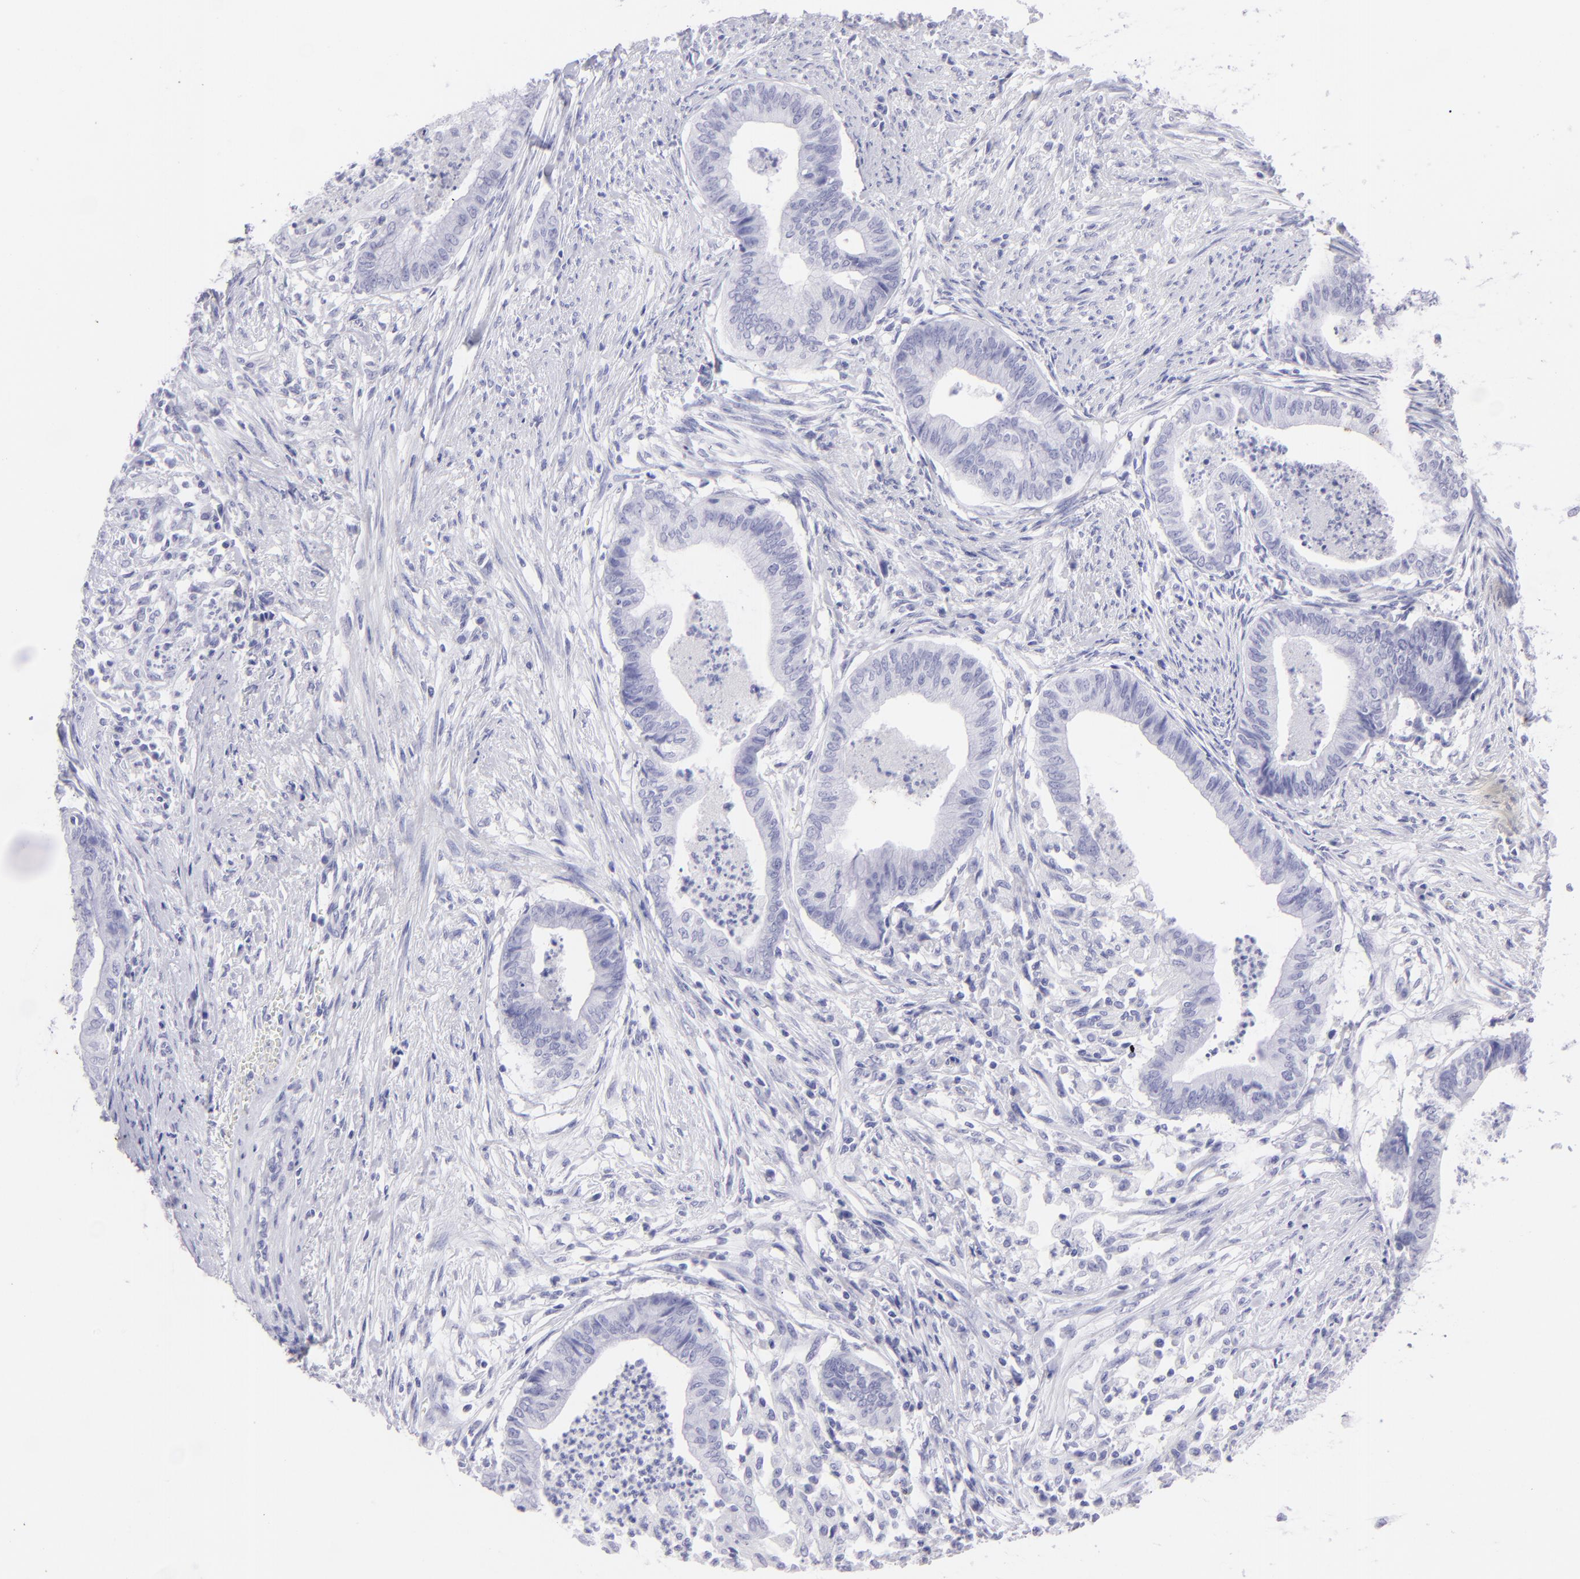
{"staining": {"intensity": "negative", "quantity": "none", "location": "none"}, "tissue": "endometrial cancer", "cell_type": "Tumor cells", "image_type": "cancer", "snomed": [{"axis": "morphology", "description": "Necrosis, NOS"}, {"axis": "morphology", "description": "Adenocarcinoma, NOS"}, {"axis": "topography", "description": "Endometrium"}], "caption": "A photomicrograph of endometrial adenocarcinoma stained for a protein displays no brown staining in tumor cells.", "gene": "SLC1A3", "patient": {"sex": "female", "age": 79}}